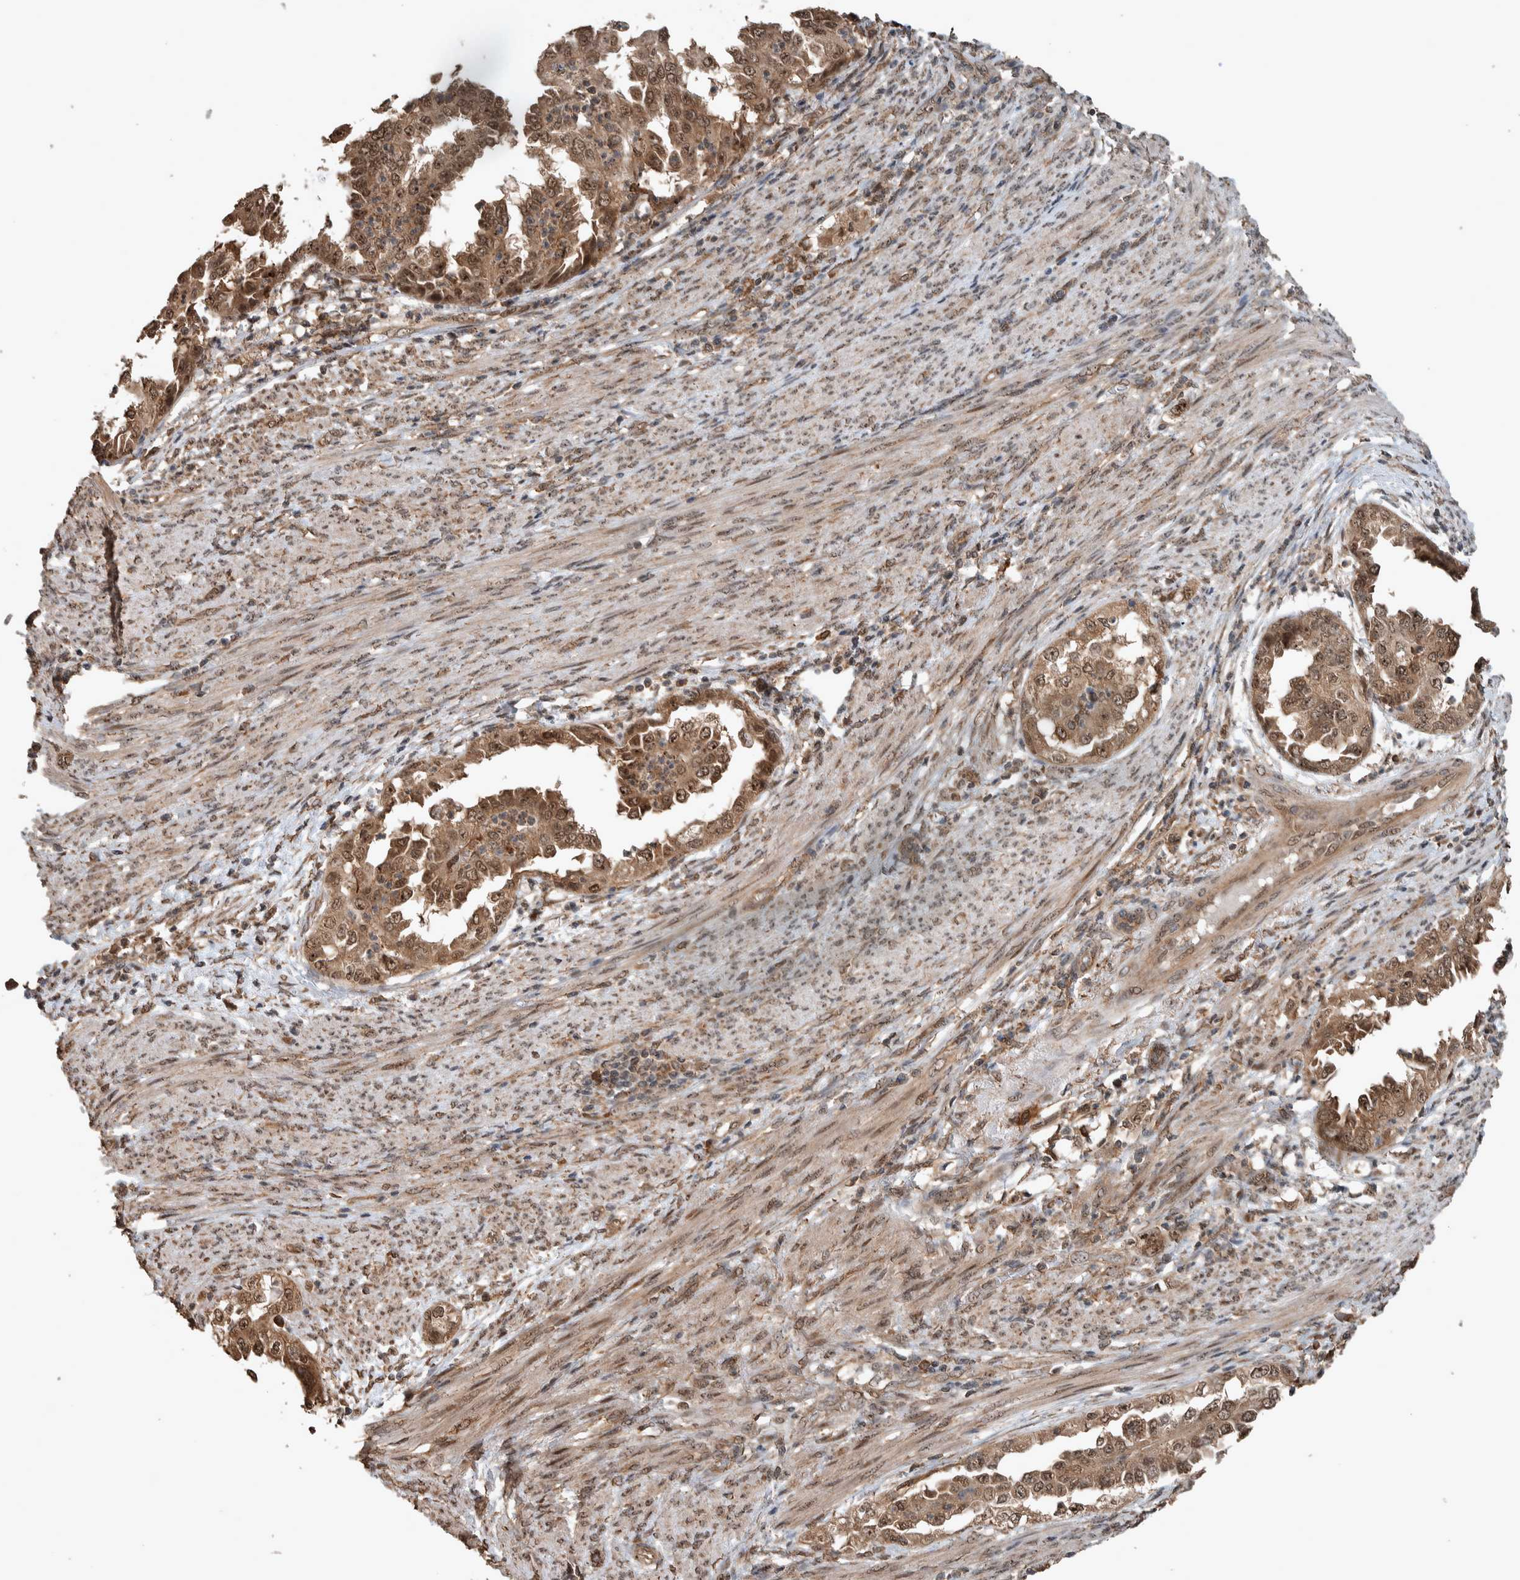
{"staining": {"intensity": "moderate", "quantity": ">75%", "location": "cytoplasmic/membranous,nuclear"}, "tissue": "endometrial cancer", "cell_type": "Tumor cells", "image_type": "cancer", "snomed": [{"axis": "morphology", "description": "Adenocarcinoma, NOS"}, {"axis": "topography", "description": "Endometrium"}], "caption": "A high-resolution micrograph shows immunohistochemistry staining of endometrial adenocarcinoma, which displays moderate cytoplasmic/membranous and nuclear staining in about >75% of tumor cells. (Brightfield microscopy of DAB IHC at high magnification).", "gene": "MYO1E", "patient": {"sex": "female", "age": 85}}